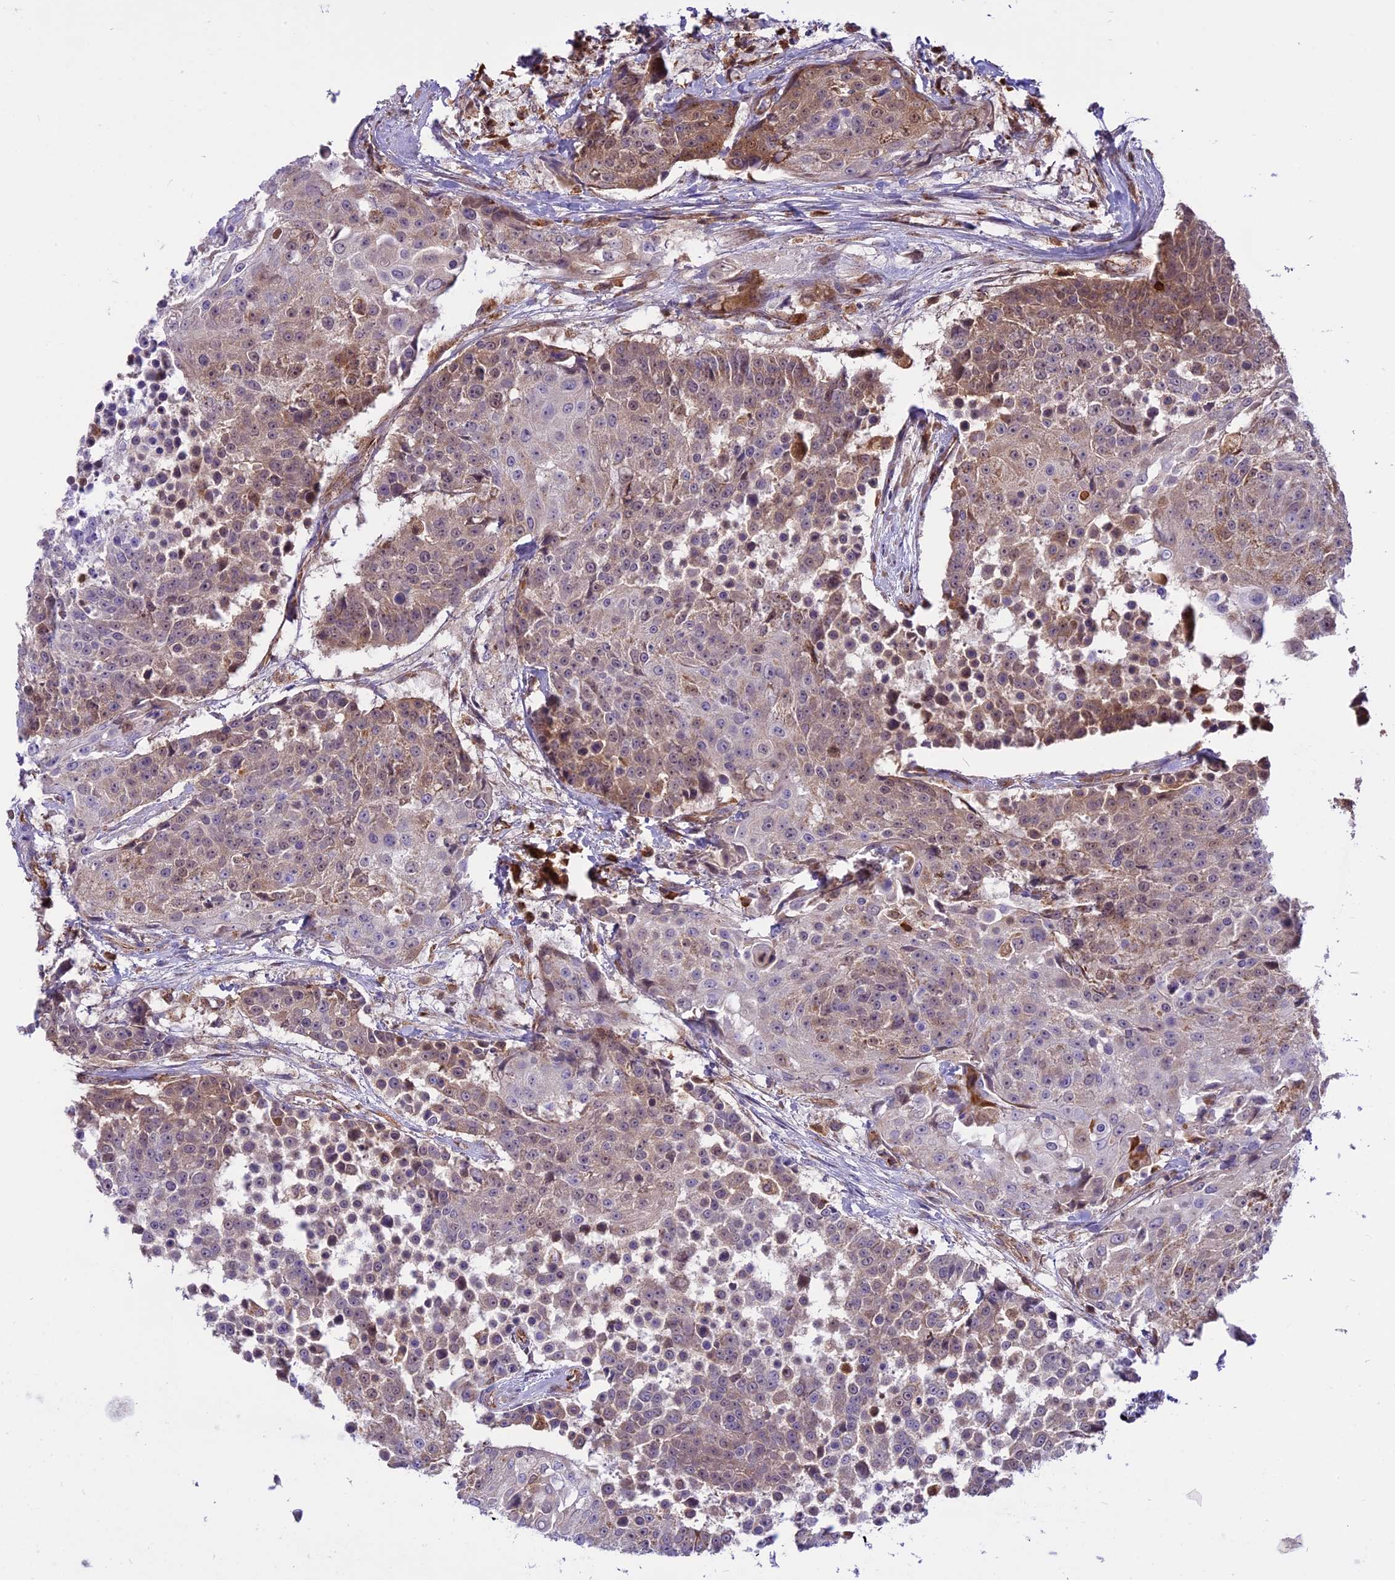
{"staining": {"intensity": "weak", "quantity": "<25%", "location": "cytoplasmic/membranous"}, "tissue": "urothelial cancer", "cell_type": "Tumor cells", "image_type": "cancer", "snomed": [{"axis": "morphology", "description": "Urothelial carcinoma, High grade"}, {"axis": "topography", "description": "Urinary bladder"}], "caption": "This image is of urothelial carcinoma (high-grade) stained with immunohistochemistry to label a protein in brown with the nuclei are counter-stained blue. There is no staining in tumor cells.", "gene": "COX17", "patient": {"sex": "female", "age": 63}}